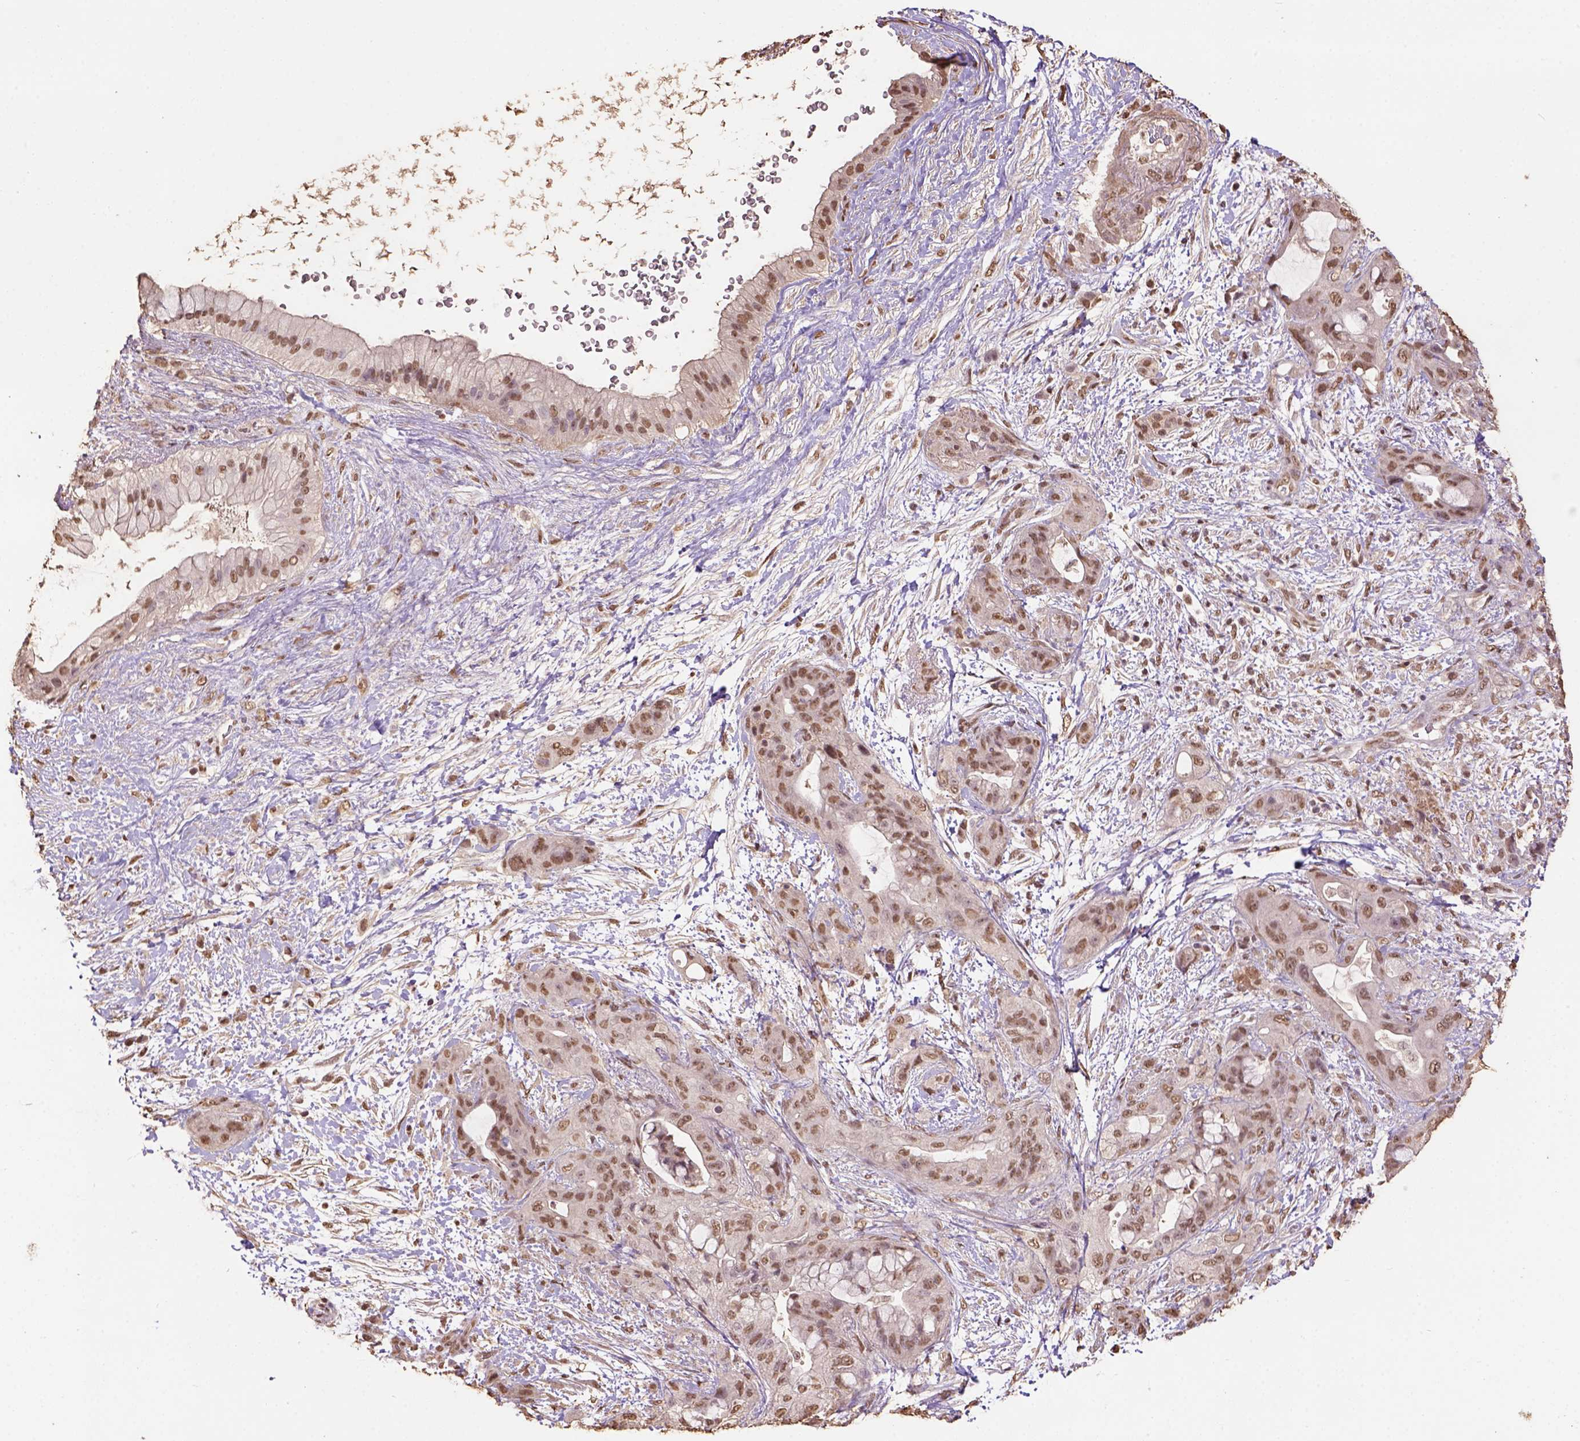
{"staining": {"intensity": "moderate", "quantity": ">75%", "location": "nuclear"}, "tissue": "pancreatic cancer", "cell_type": "Tumor cells", "image_type": "cancer", "snomed": [{"axis": "morphology", "description": "Adenocarcinoma, NOS"}, {"axis": "topography", "description": "Pancreas"}], "caption": "Adenocarcinoma (pancreatic) tissue reveals moderate nuclear expression in about >75% of tumor cells (DAB (3,3'-diaminobenzidine) = brown stain, brightfield microscopy at high magnification).", "gene": "CSTF2T", "patient": {"sex": "male", "age": 71}}